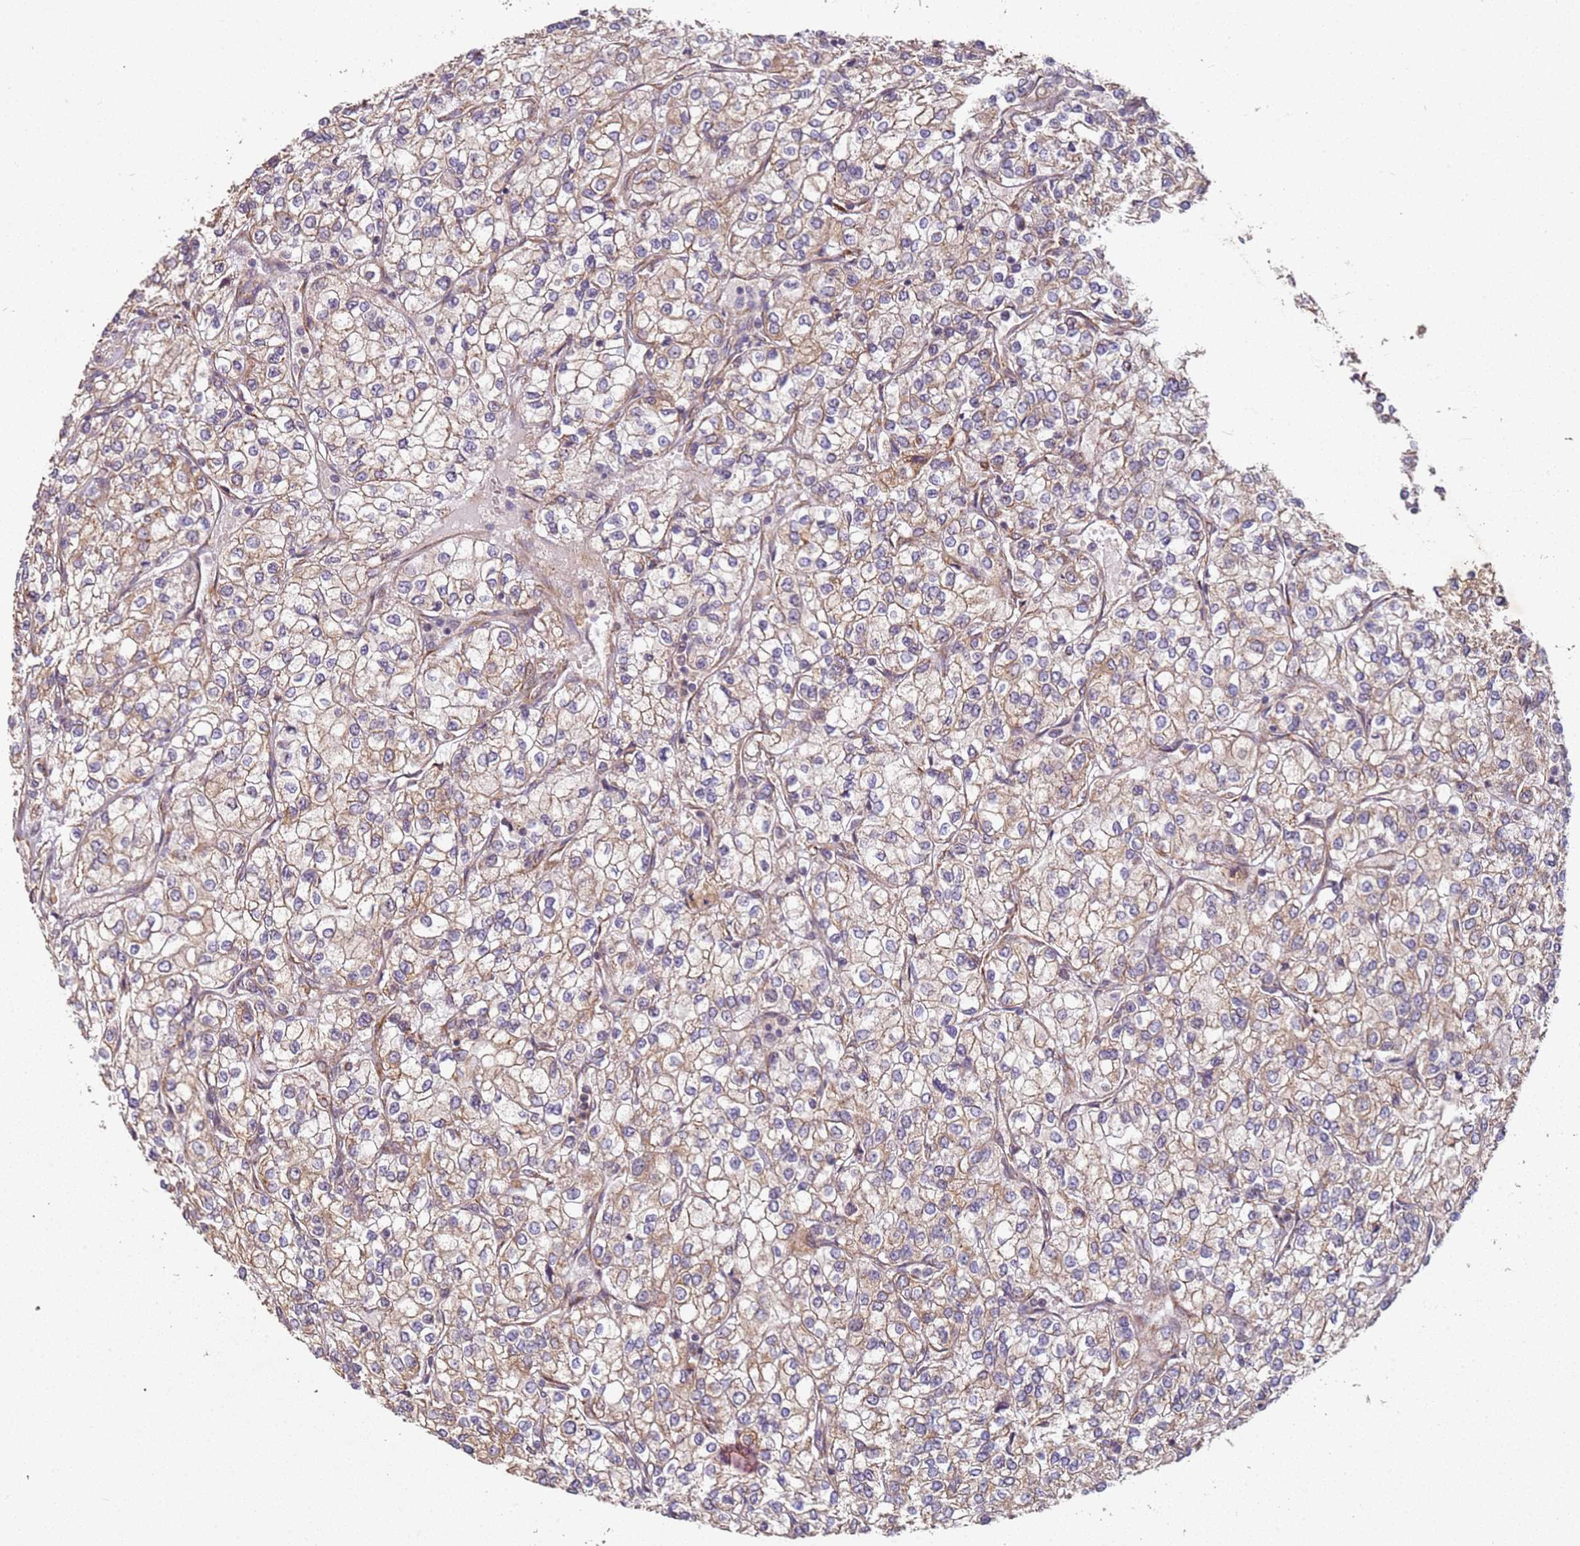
{"staining": {"intensity": "weak", "quantity": ">75%", "location": "cytoplasmic/membranous"}, "tissue": "renal cancer", "cell_type": "Tumor cells", "image_type": "cancer", "snomed": [{"axis": "morphology", "description": "Adenocarcinoma, NOS"}, {"axis": "topography", "description": "Kidney"}], "caption": "Human renal cancer stained with a brown dye displays weak cytoplasmic/membranous positive positivity in approximately >75% of tumor cells.", "gene": "ARFRP1", "patient": {"sex": "male", "age": 80}}